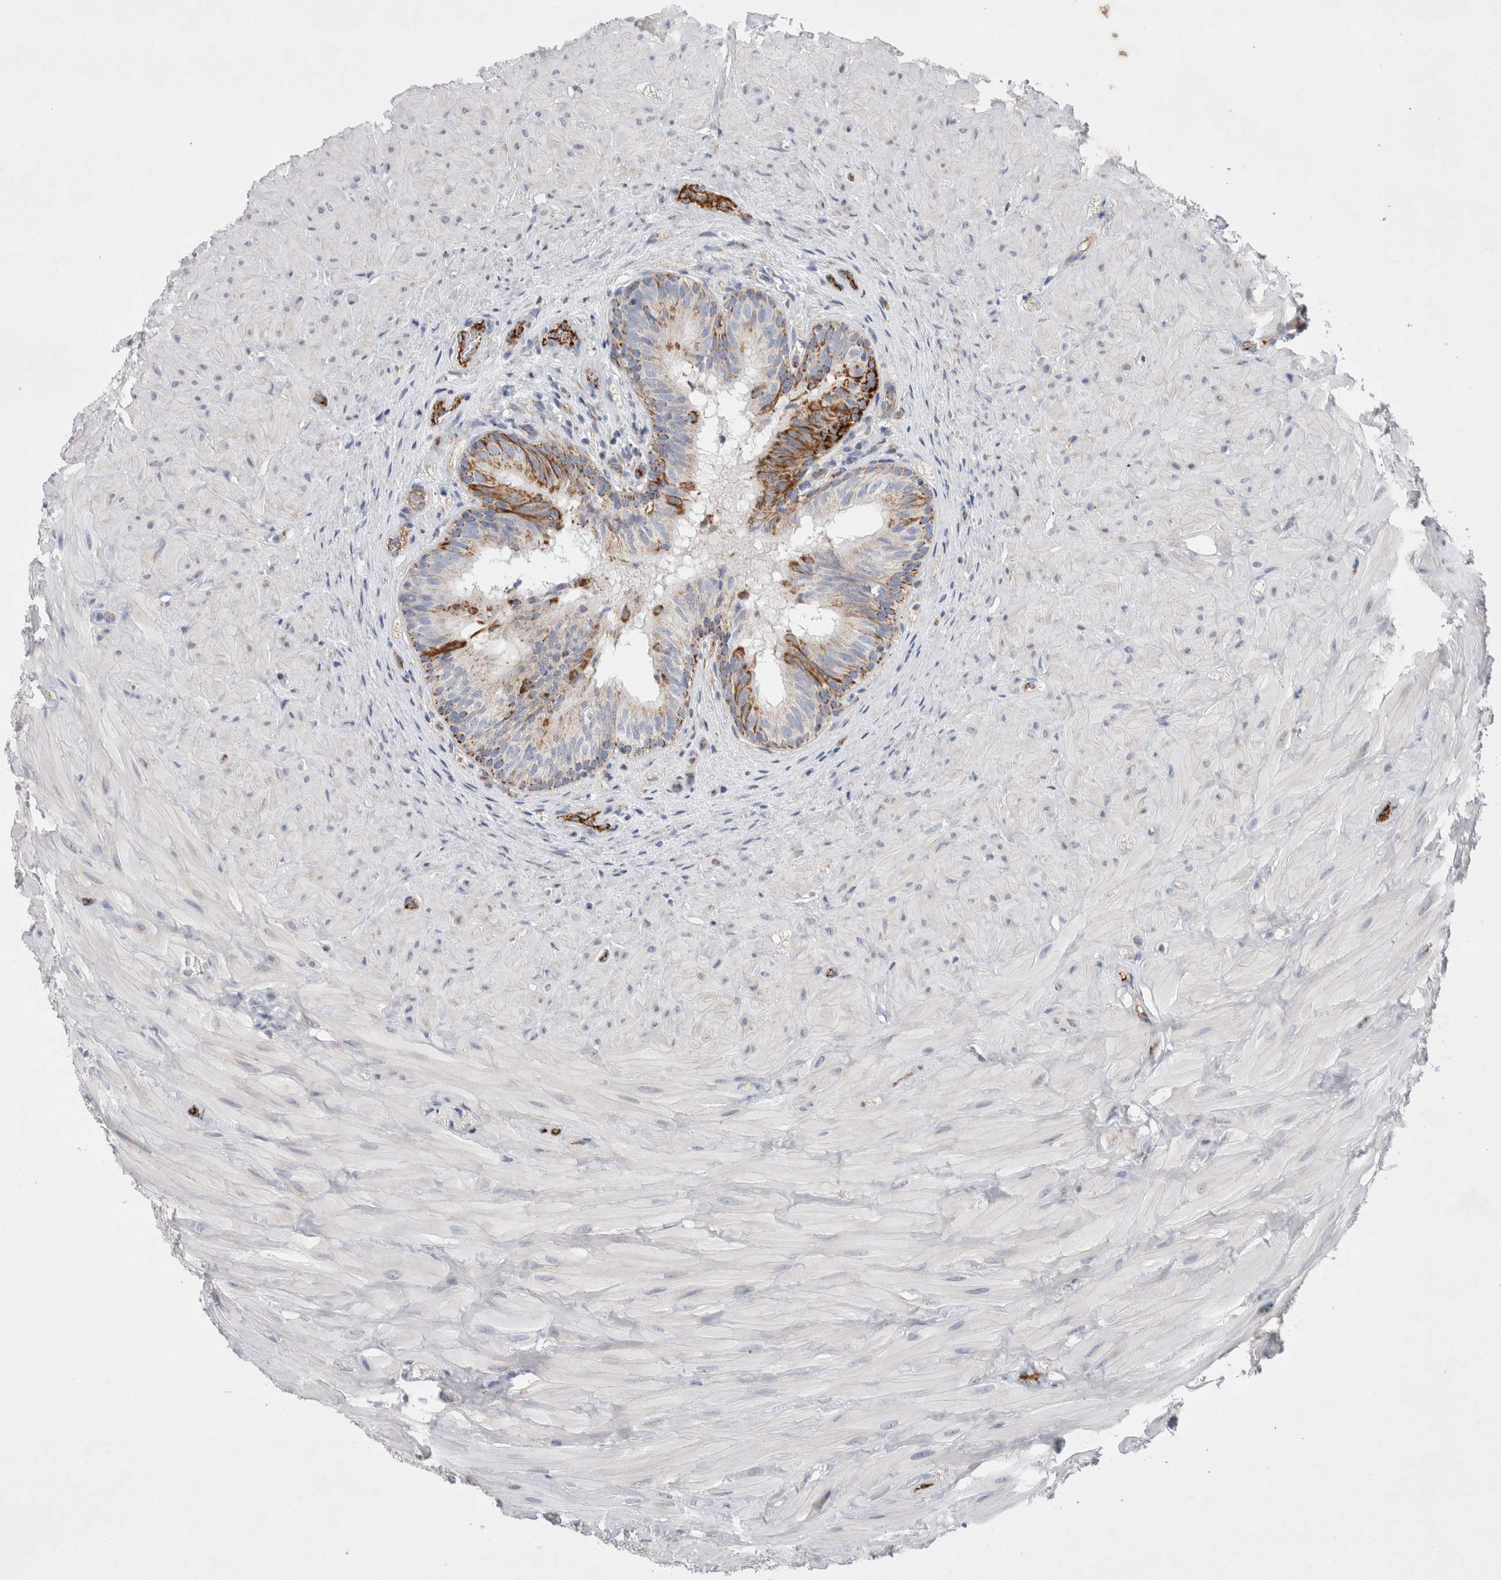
{"staining": {"intensity": "moderate", "quantity": "25%-75%", "location": "cytoplasmic/membranous"}, "tissue": "epididymis", "cell_type": "Glandular cells", "image_type": "normal", "snomed": [{"axis": "morphology", "description": "Normal tissue, NOS"}, {"axis": "topography", "description": "Soft tissue"}, {"axis": "topography", "description": "Epididymis"}], "caption": "Epididymis stained with DAB (3,3'-diaminobenzidine) immunohistochemistry (IHC) reveals medium levels of moderate cytoplasmic/membranous staining in approximately 25%-75% of glandular cells.", "gene": "IARS2", "patient": {"sex": "male", "age": 26}}